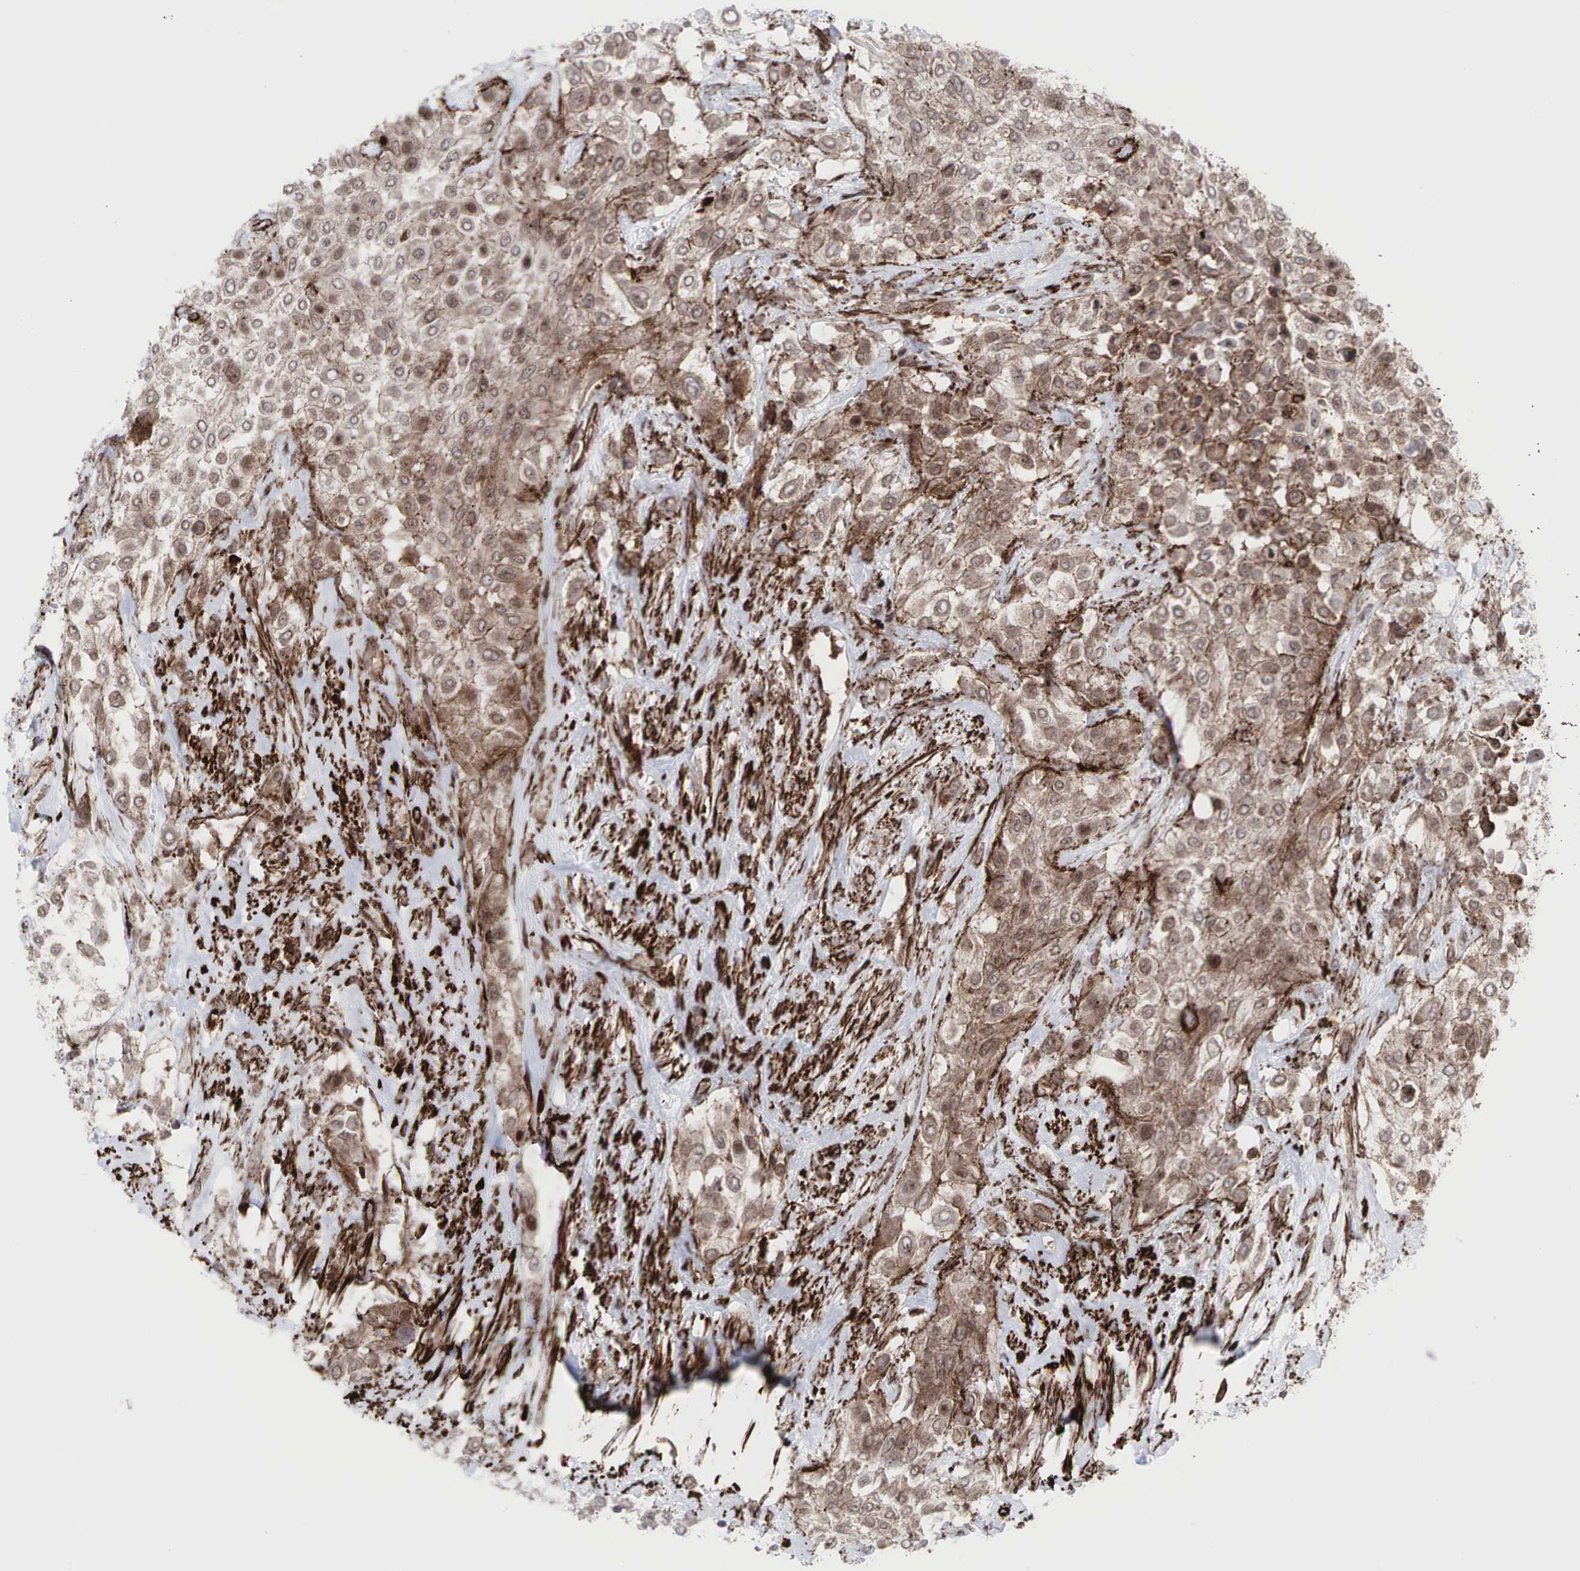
{"staining": {"intensity": "weak", "quantity": "25%-75%", "location": "cytoplasmic/membranous"}, "tissue": "urothelial cancer", "cell_type": "Tumor cells", "image_type": "cancer", "snomed": [{"axis": "morphology", "description": "Urothelial carcinoma, High grade"}, {"axis": "topography", "description": "Urinary bladder"}], "caption": "There is low levels of weak cytoplasmic/membranous staining in tumor cells of urothelial cancer, as demonstrated by immunohistochemical staining (brown color).", "gene": "GPRASP1", "patient": {"sex": "male", "age": 57}}